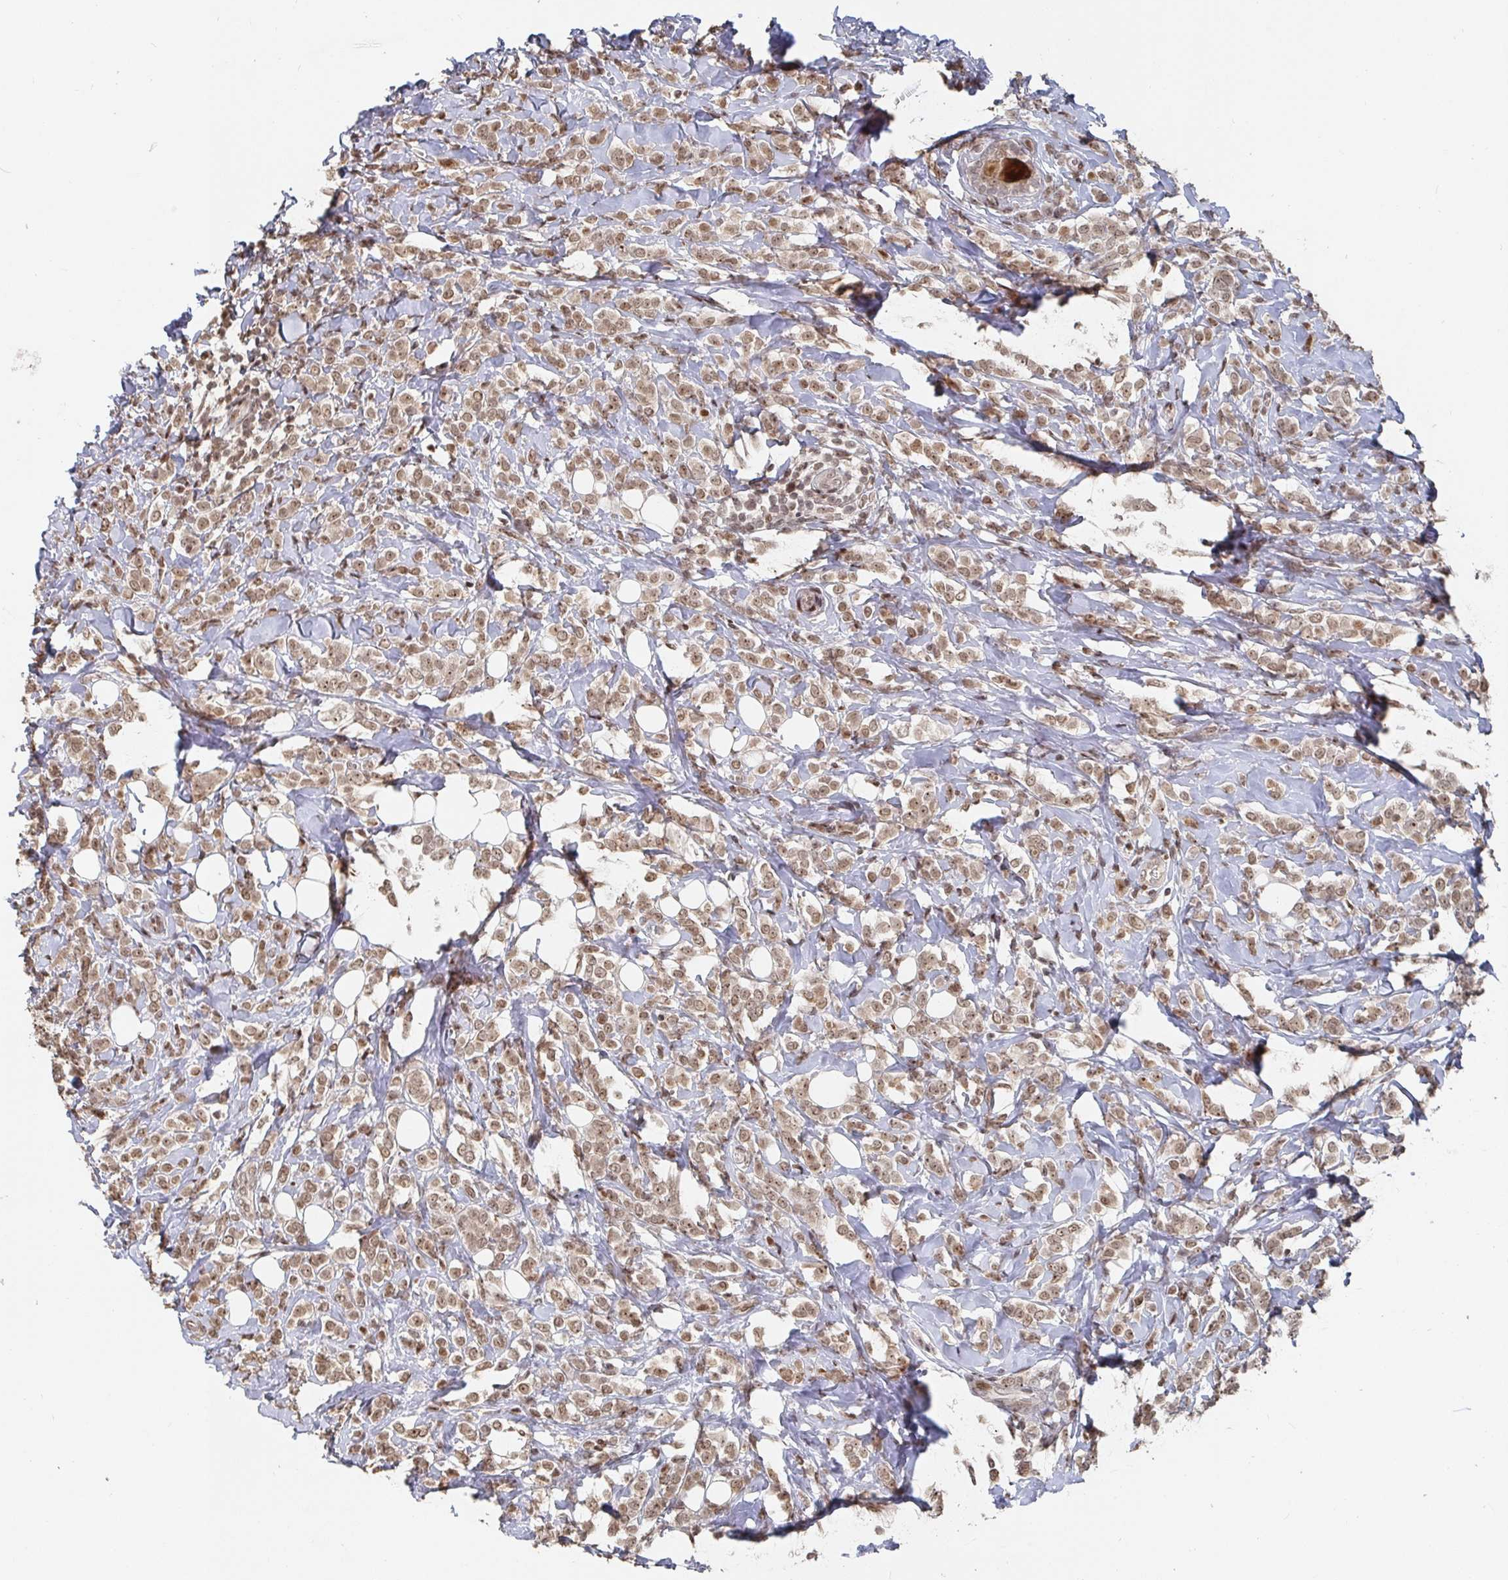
{"staining": {"intensity": "moderate", "quantity": ">75%", "location": "nuclear"}, "tissue": "breast cancer", "cell_type": "Tumor cells", "image_type": "cancer", "snomed": [{"axis": "morphology", "description": "Lobular carcinoma"}, {"axis": "topography", "description": "Breast"}], "caption": "This is an image of IHC staining of breast lobular carcinoma, which shows moderate expression in the nuclear of tumor cells.", "gene": "ZDHHC12", "patient": {"sex": "female", "age": 49}}